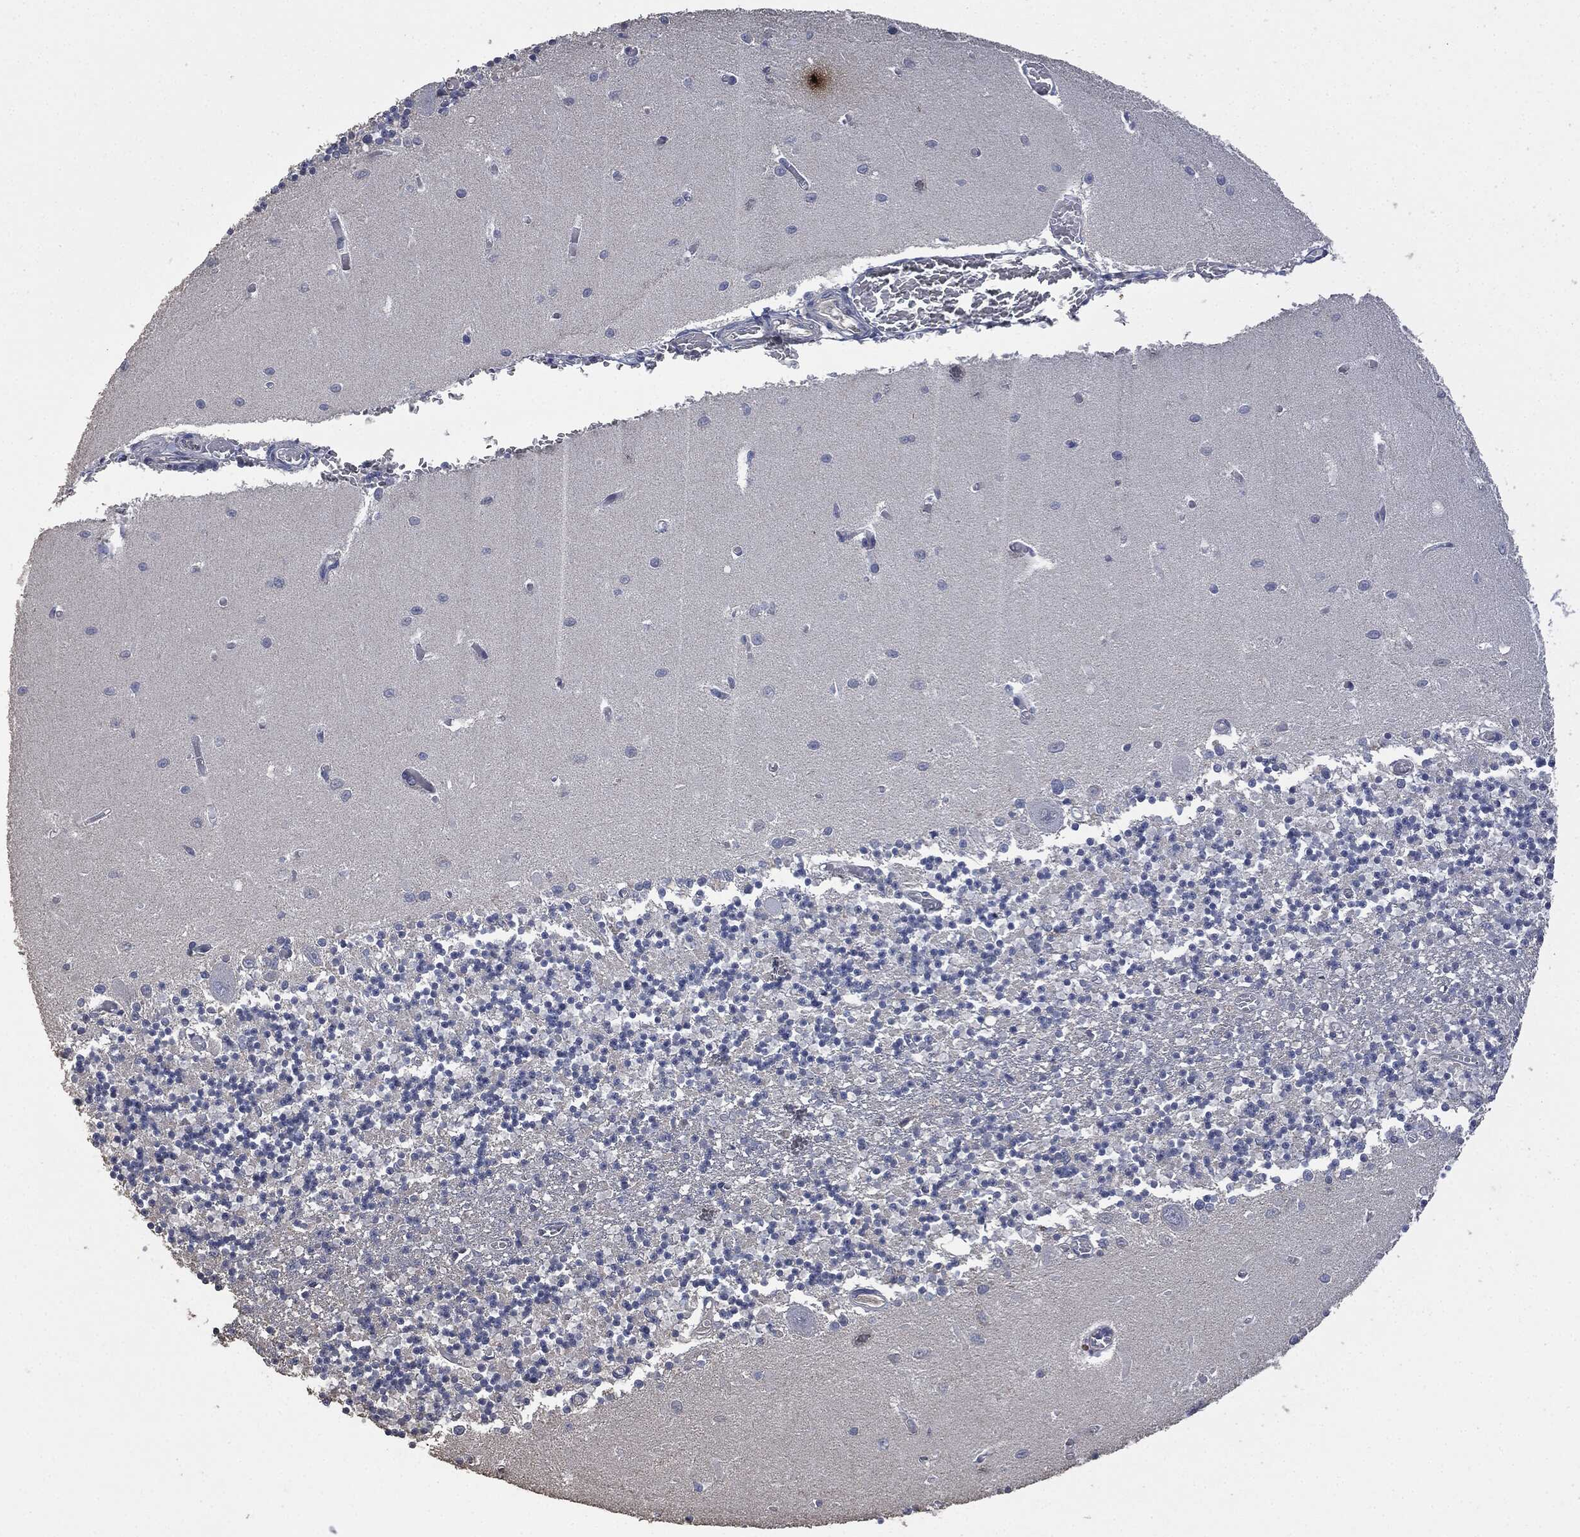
{"staining": {"intensity": "negative", "quantity": "none", "location": "none"}, "tissue": "cerebellum", "cell_type": "Cells in granular layer", "image_type": "normal", "snomed": [{"axis": "morphology", "description": "Normal tissue, NOS"}, {"axis": "topography", "description": "Cerebellum"}], "caption": "IHC of normal cerebellum reveals no staining in cells in granular layer. (Stains: DAB immunohistochemistry with hematoxylin counter stain, Microscopy: brightfield microscopy at high magnification).", "gene": "MSLN", "patient": {"sex": "female", "age": 64}}